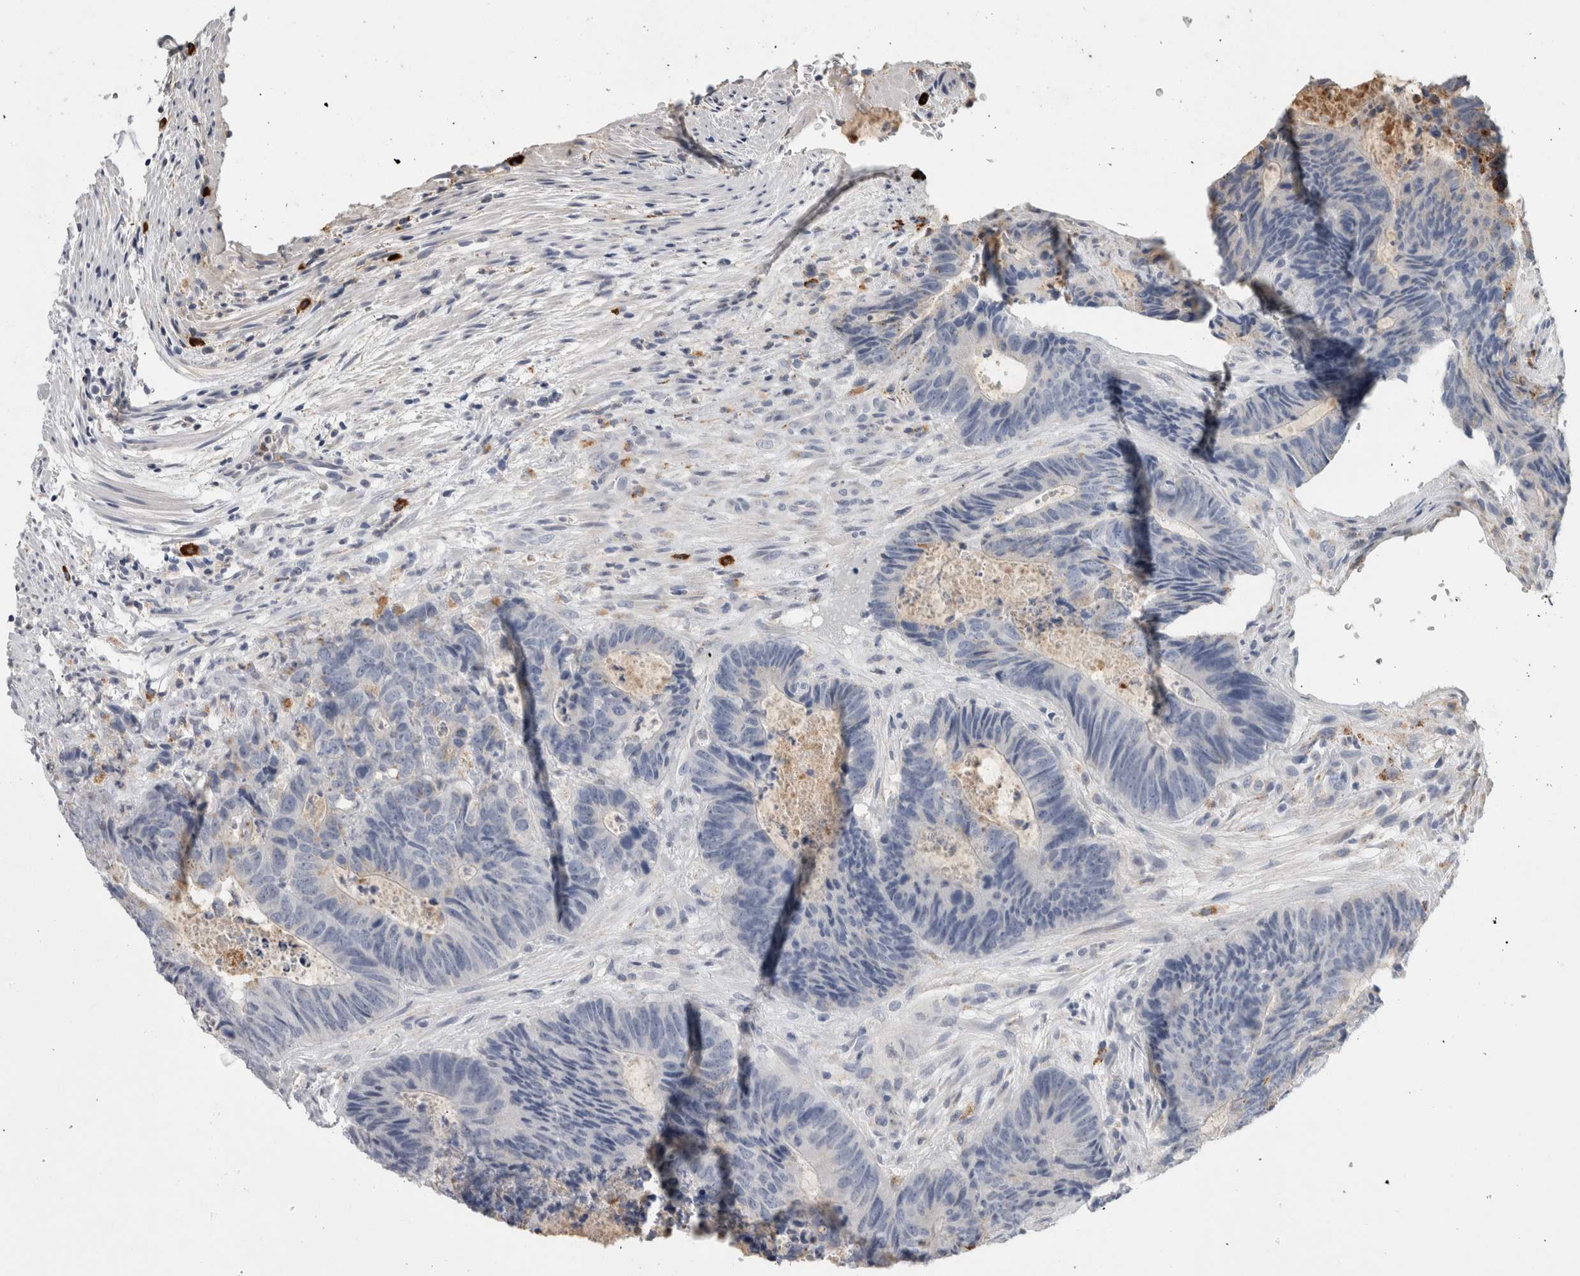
{"staining": {"intensity": "negative", "quantity": "none", "location": "none"}, "tissue": "colorectal cancer", "cell_type": "Tumor cells", "image_type": "cancer", "snomed": [{"axis": "morphology", "description": "Adenocarcinoma, NOS"}, {"axis": "topography", "description": "Colon"}], "caption": "Immunohistochemical staining of colorectal cancer reveals no significant expression in tumor cells.", "gene": "CD63", "patient": {"sex": "male", "age": 56}}